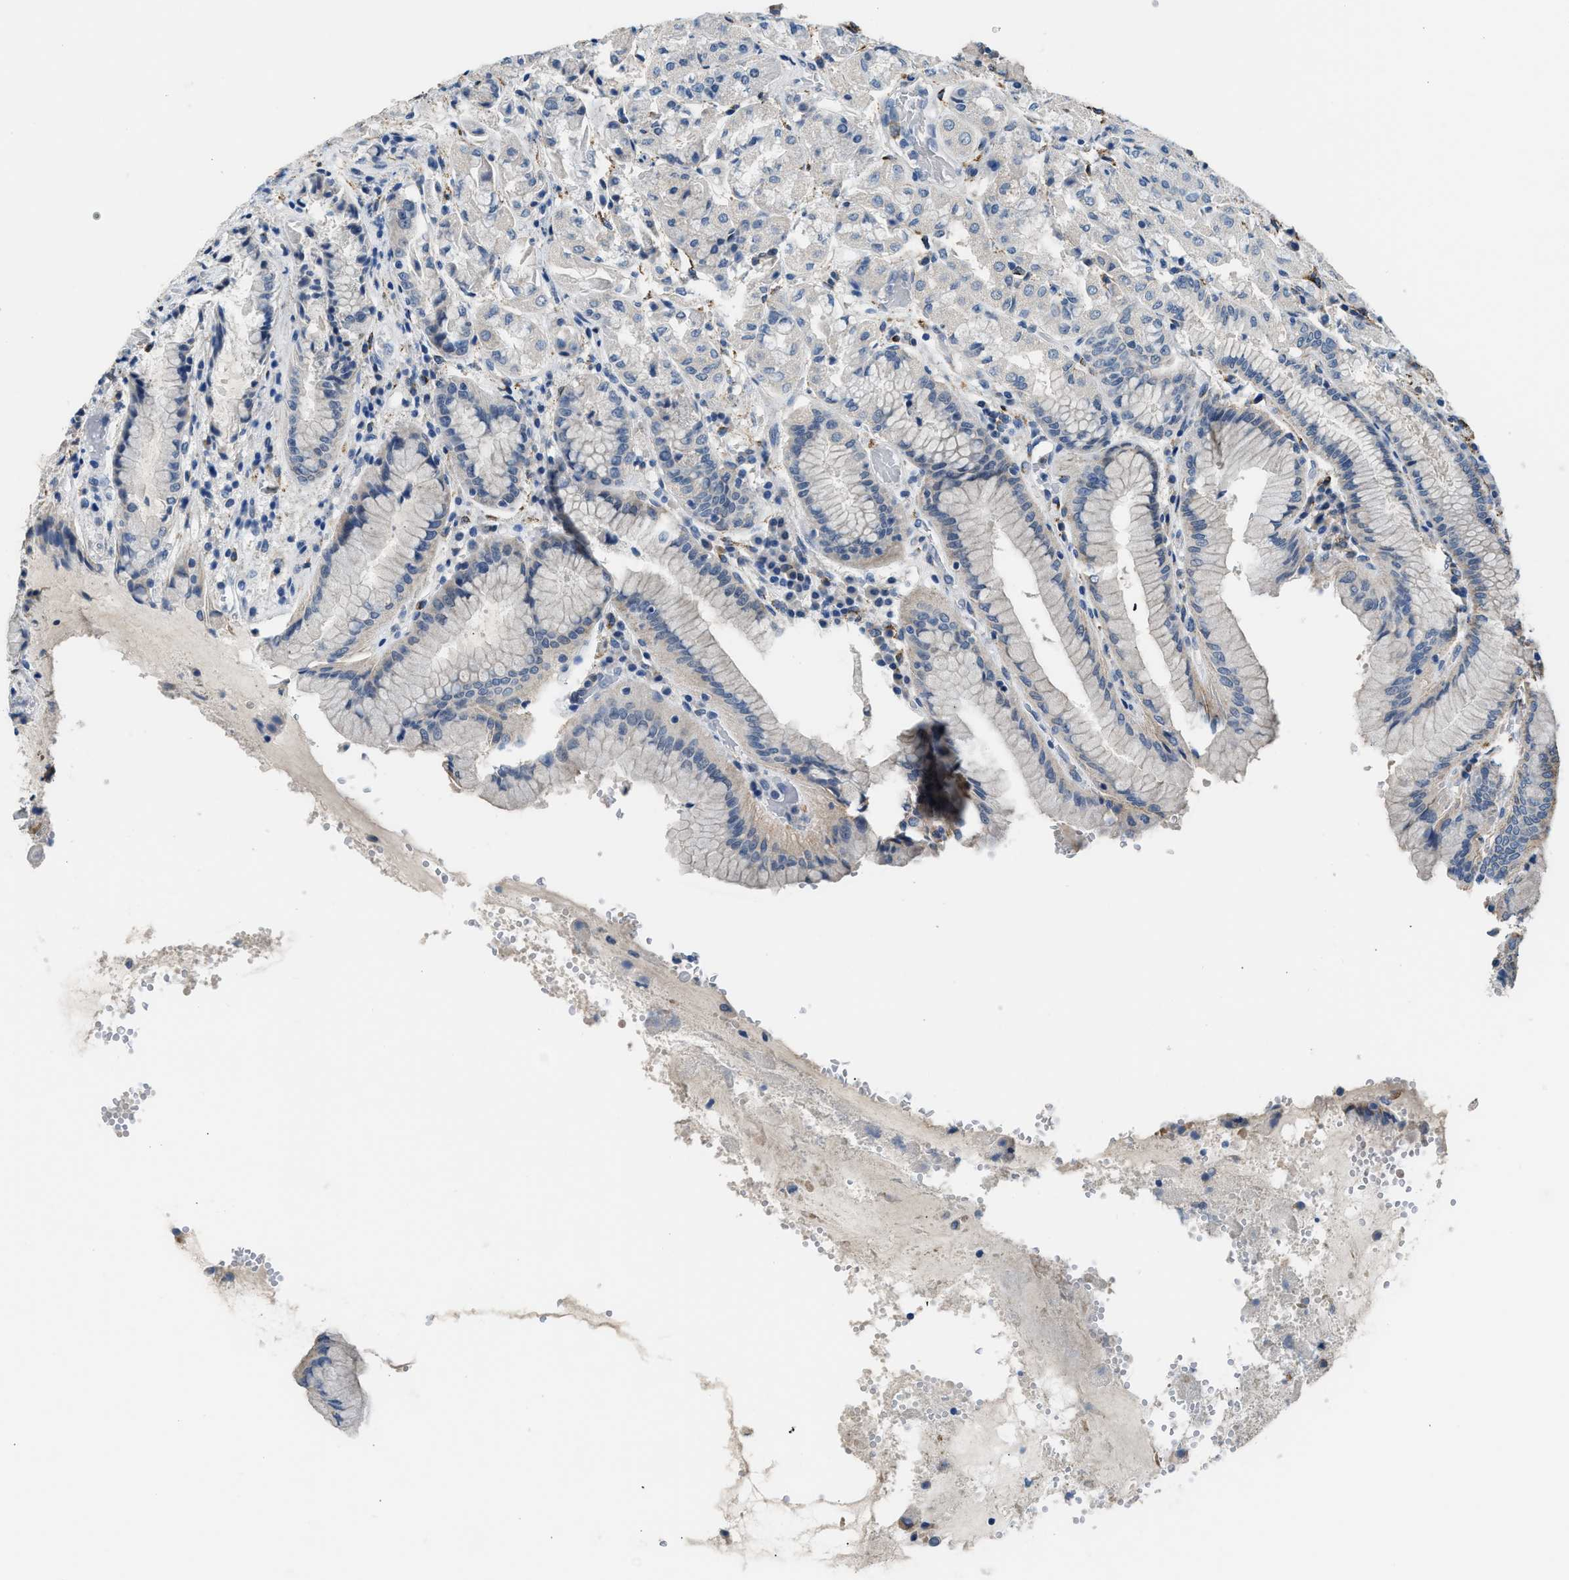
{"staining": {"intensity": "negative", "quantity": "none", "location": "none"}, "tissue": "stomach", "cell_type": "Glandular cells", "image_type": "normal", "snomed": [{"axis": "morphology", "description": "Normal tissue, NOS"}, {"axis": "topography", "description": "Stomach"}, {"axis": "topography", "description": "Stomach, lower"}], "caption": "Immunohistochemistry (IHC) of normal human stomach reveals no staining in glandular cells. Brightfield microscopy of immunohistochemistry (IHC) stained with DAB (3,3'-diaminobenzidine) (brown) and hematoxylin (blue), captured at high magnification.", "gene": "LRP1", "patient": {"sex": "female", "age": 56}}